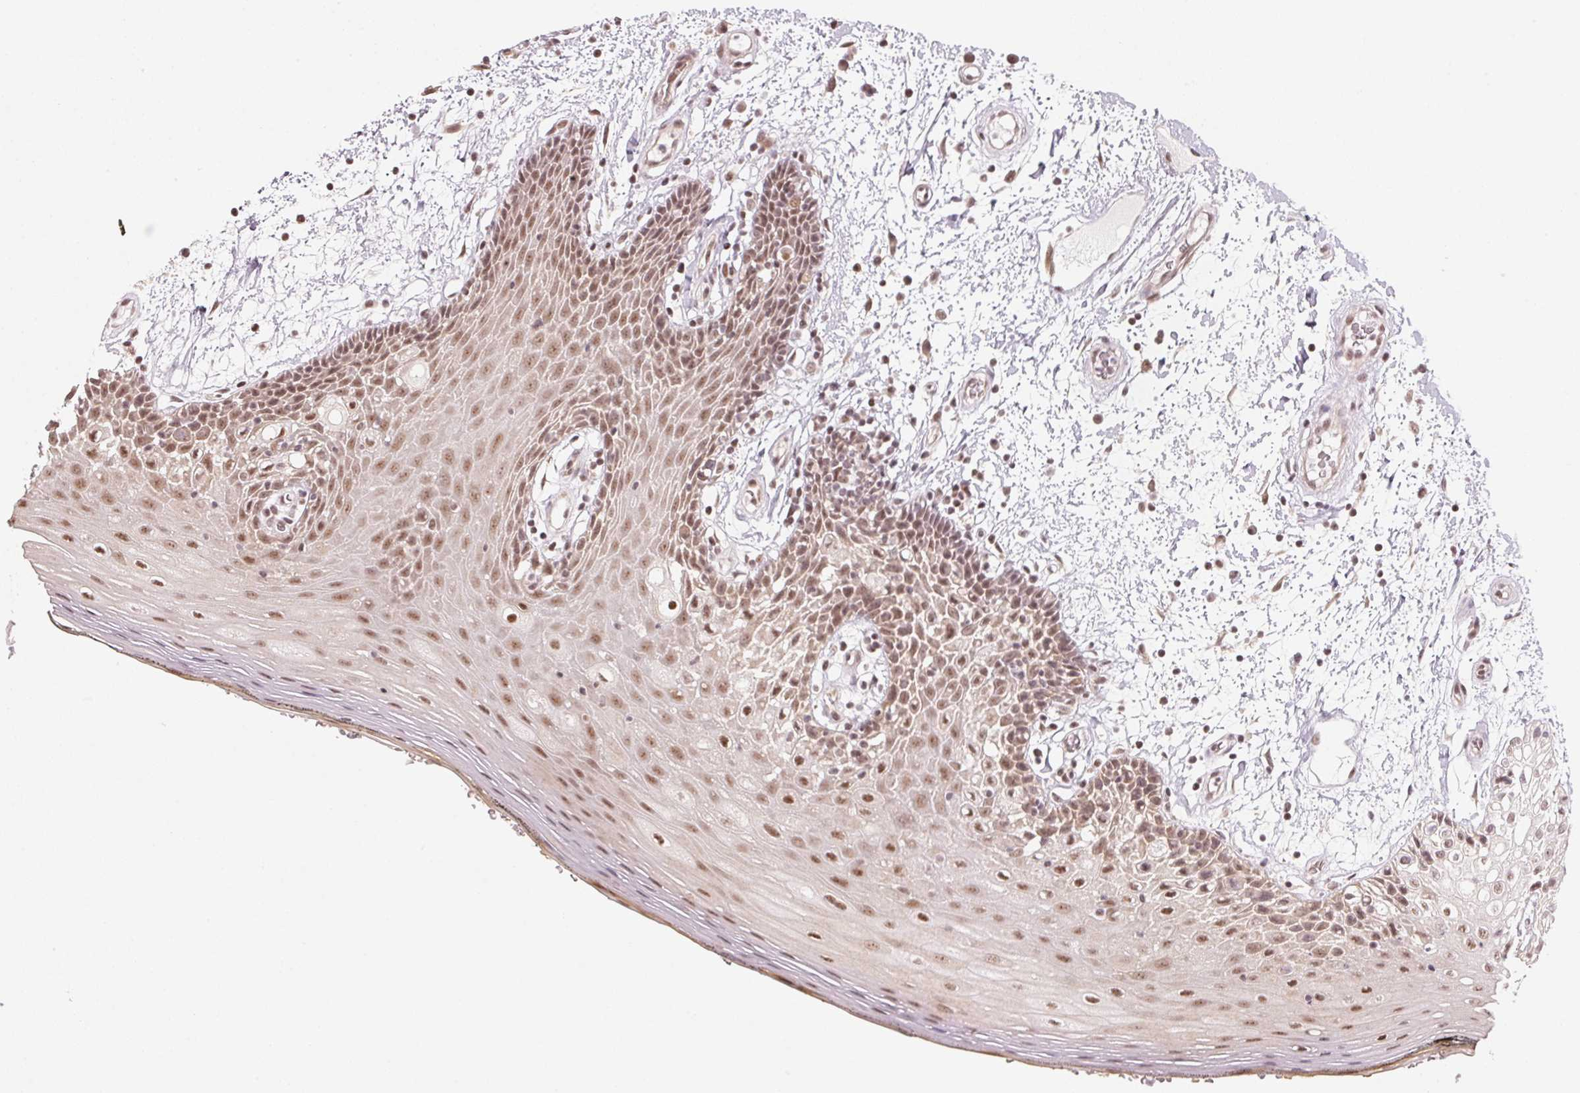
{"staining": {"intensity": "moderate", "quantity": ">75%", "location": "nuclear"}, "tissue": "oral mucosa", "cell_type": "Squamous epithelial cells", "image_type": "normal", "snomed": [{"axis": "morphology", "description": "Normal tissue, NOS"}, {"axis": "morphology", "description": "Squamous cell carcinoma, NOS"}, {"axis": "topography", "description": "Oral tissue"}, {"axis": "topography", "description": "Head-Neck"}], "caption": "Moderate nuclear expression for a protein is seen in about >75% of squamous epithelial cells of benign oral mucosa using immunohistochemistry (IHC).", "gene": "KAT6A", "patient": {"sex": "male", "age": 52}}